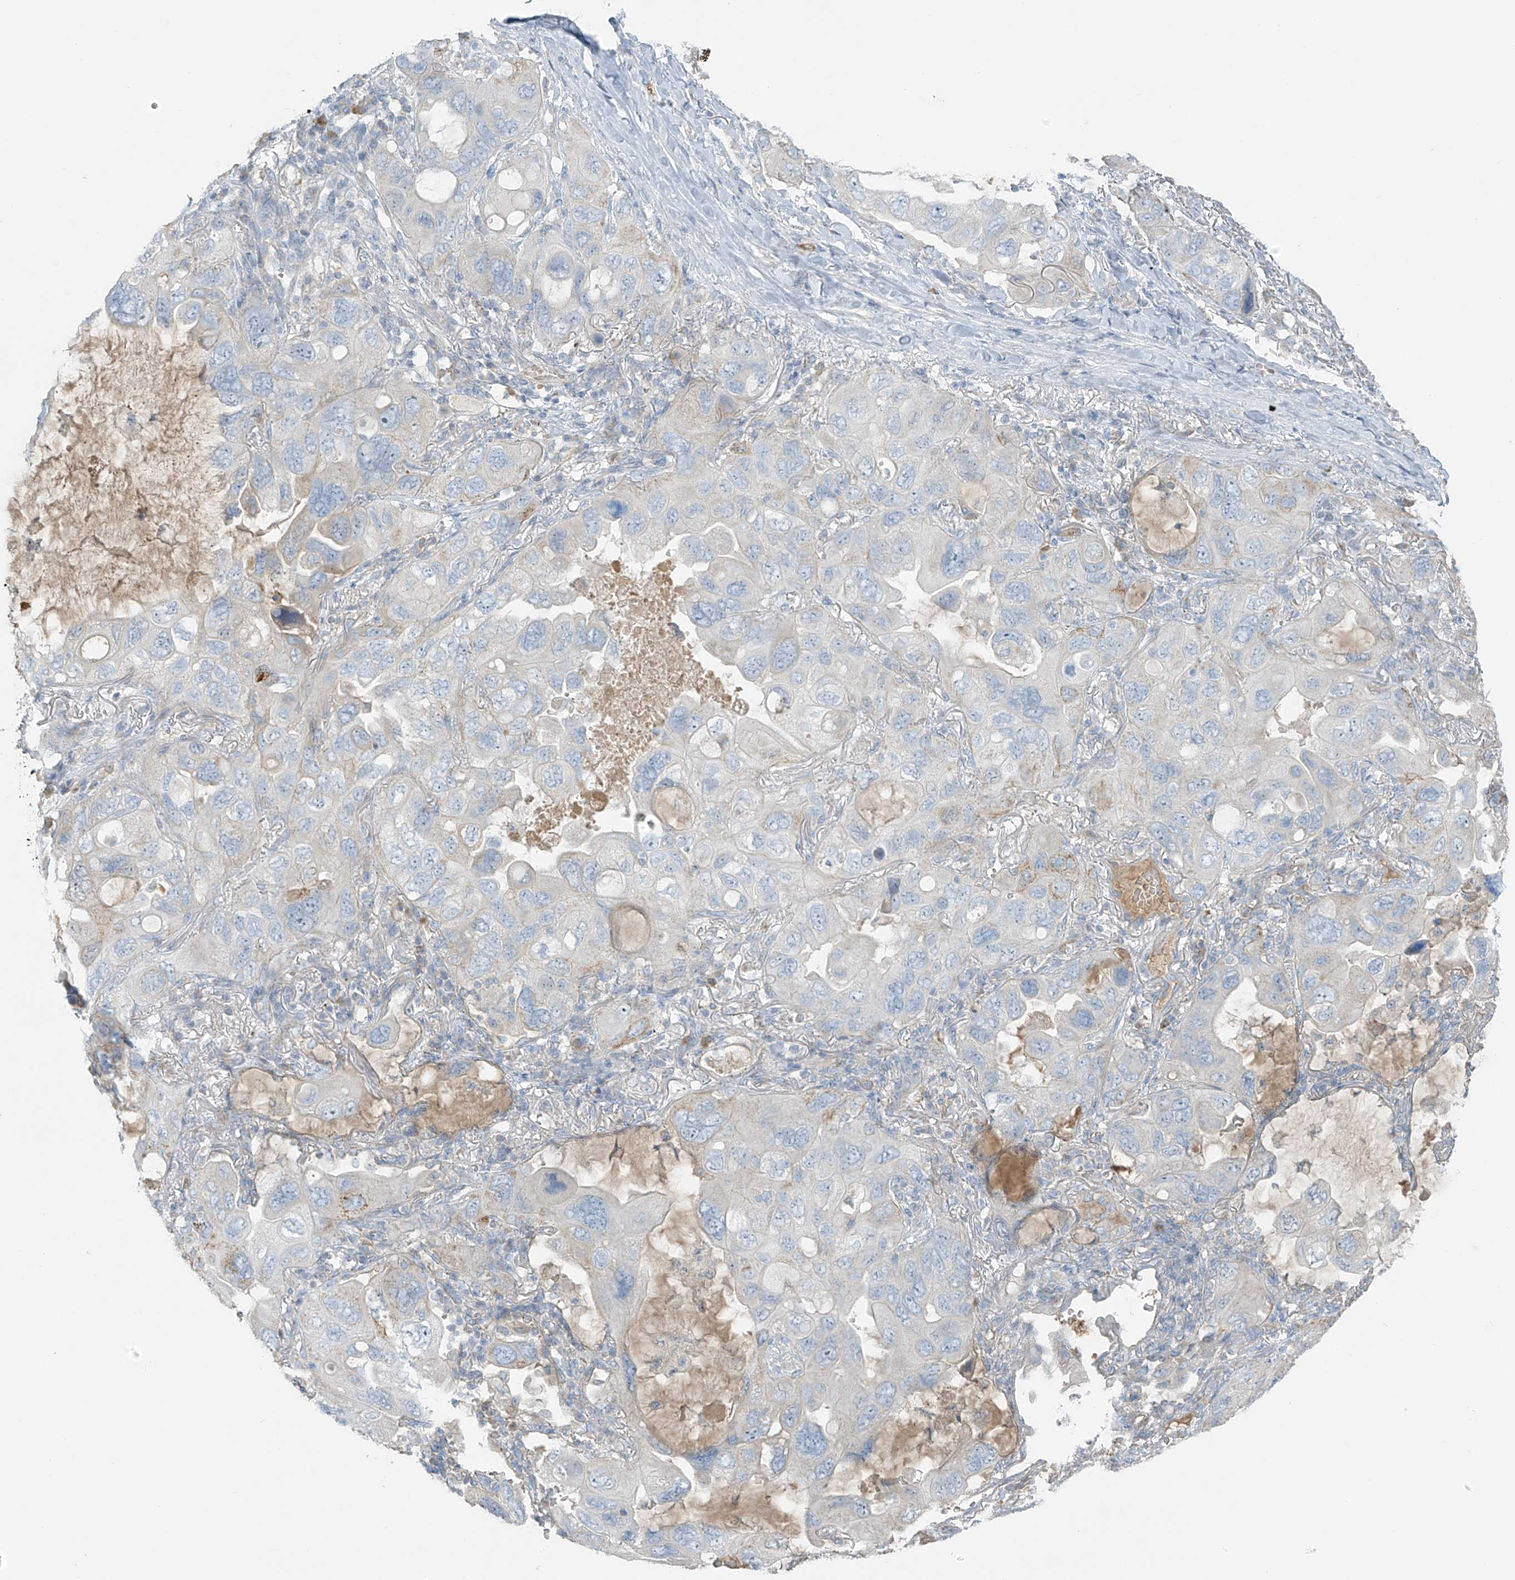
{"staining": {"intensity": "negative", "quantity": "none", "location": "none"}, "tissue": "lung cancer", "cell_type": "Tumor cells", "image_type": "cancer", "snomed": [{"axis": "morphology", "description": "Squamous cell carcinoma, NOS"}, {"axis": "topography", "description": "Lung"}], "caption": "An IHC micrograph of lung cancer (squamous cell carcinoma) is shown. There is no staining in tumor cells of lung cancer (squamous cell carcinoma).", "gene": "FAM131C", "patient": {"sex": "female", "age": 73}}